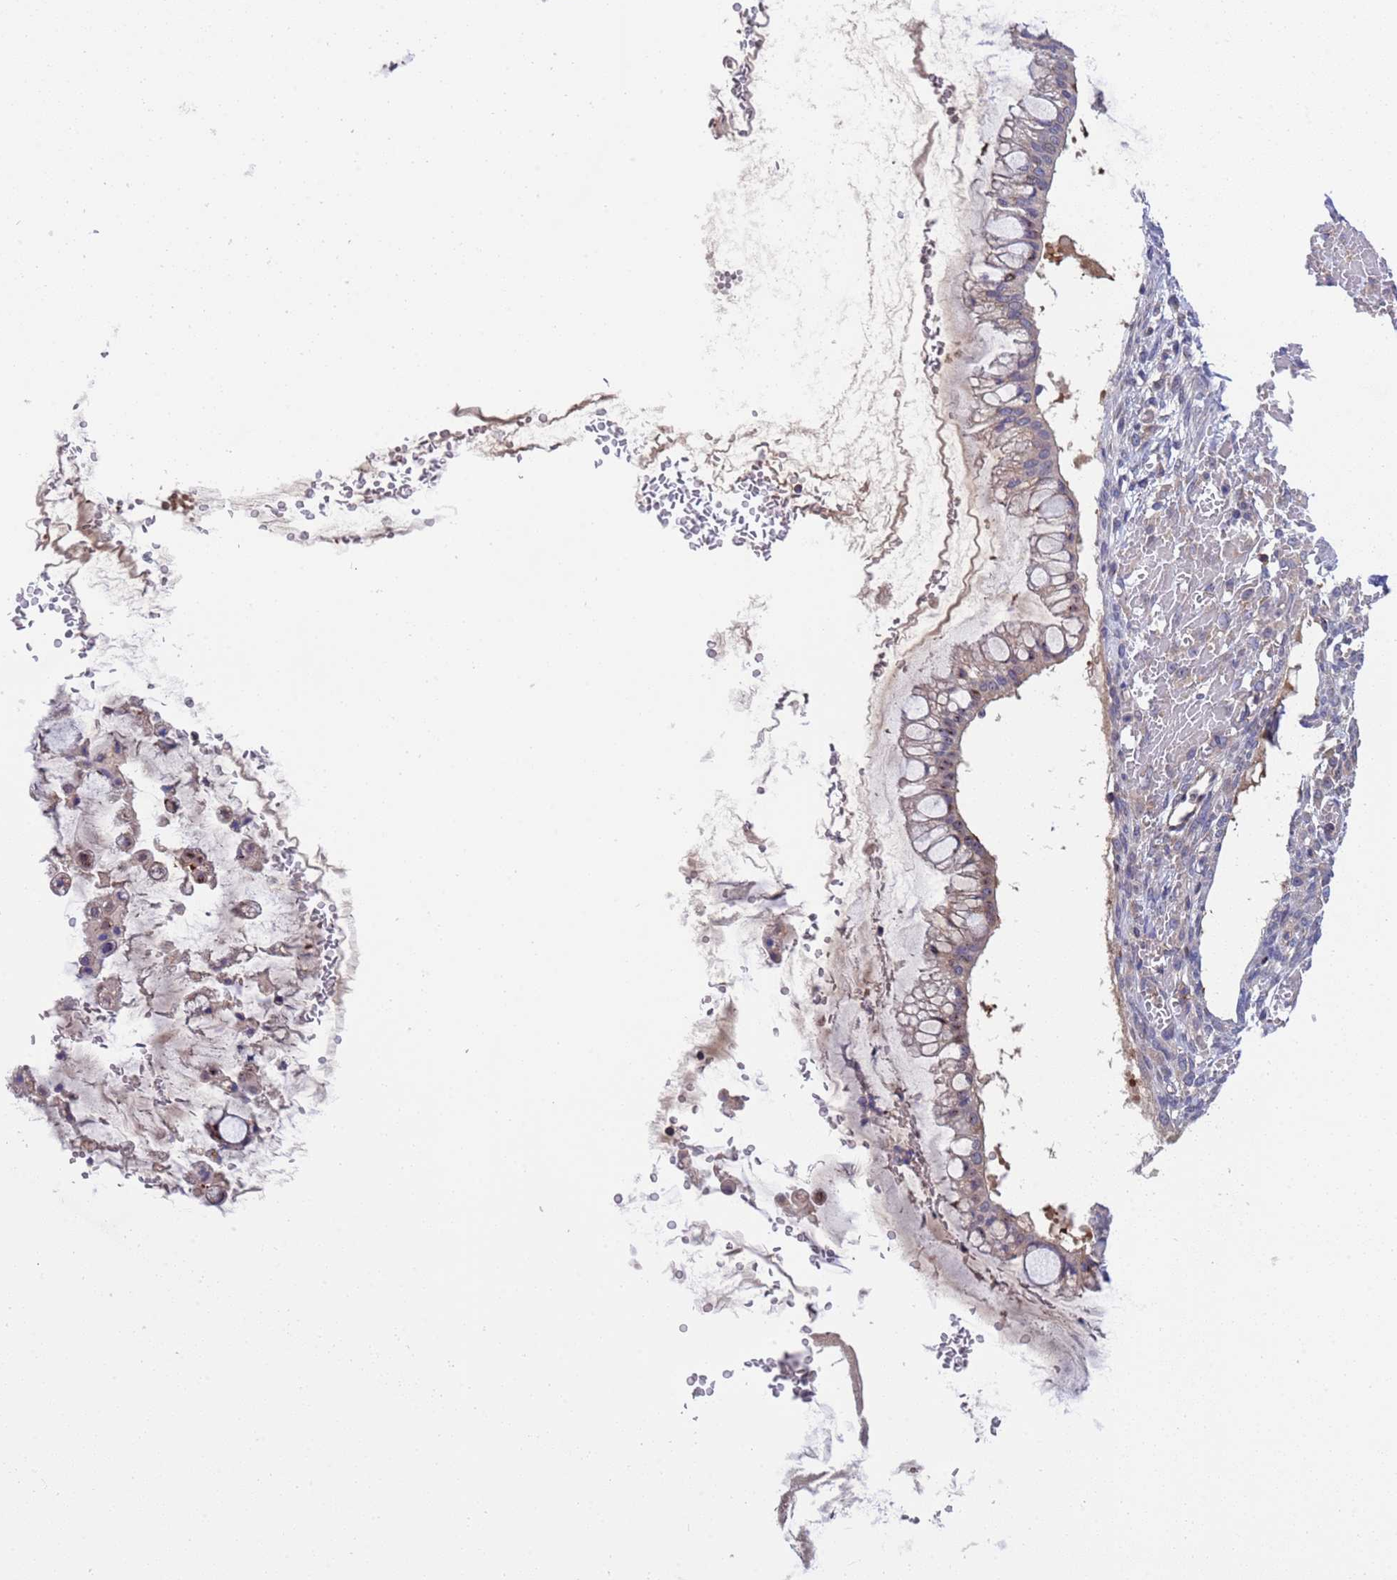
{"staining": {"intensity": "moderate", "quantity": "<25%", "location": "cytoplasmic/membranous"}, "tissue": "ovarian cancer", "cell_type": "Tumor cells", "image_type": "cancer", "snomed": [{"axis": "morphology", "description": "Cystadenocarcinoma, mucinous, NOS"}, {"axis": "topography", "description": "Ovary"}], "caption": "This is an image of IHC staining of ovarian cancer, which shows moderate staining in the cytoplasmic/membranous of tumor cells.", "gene": "PARP16", "patient": {"sex": "female", "age": 73}}